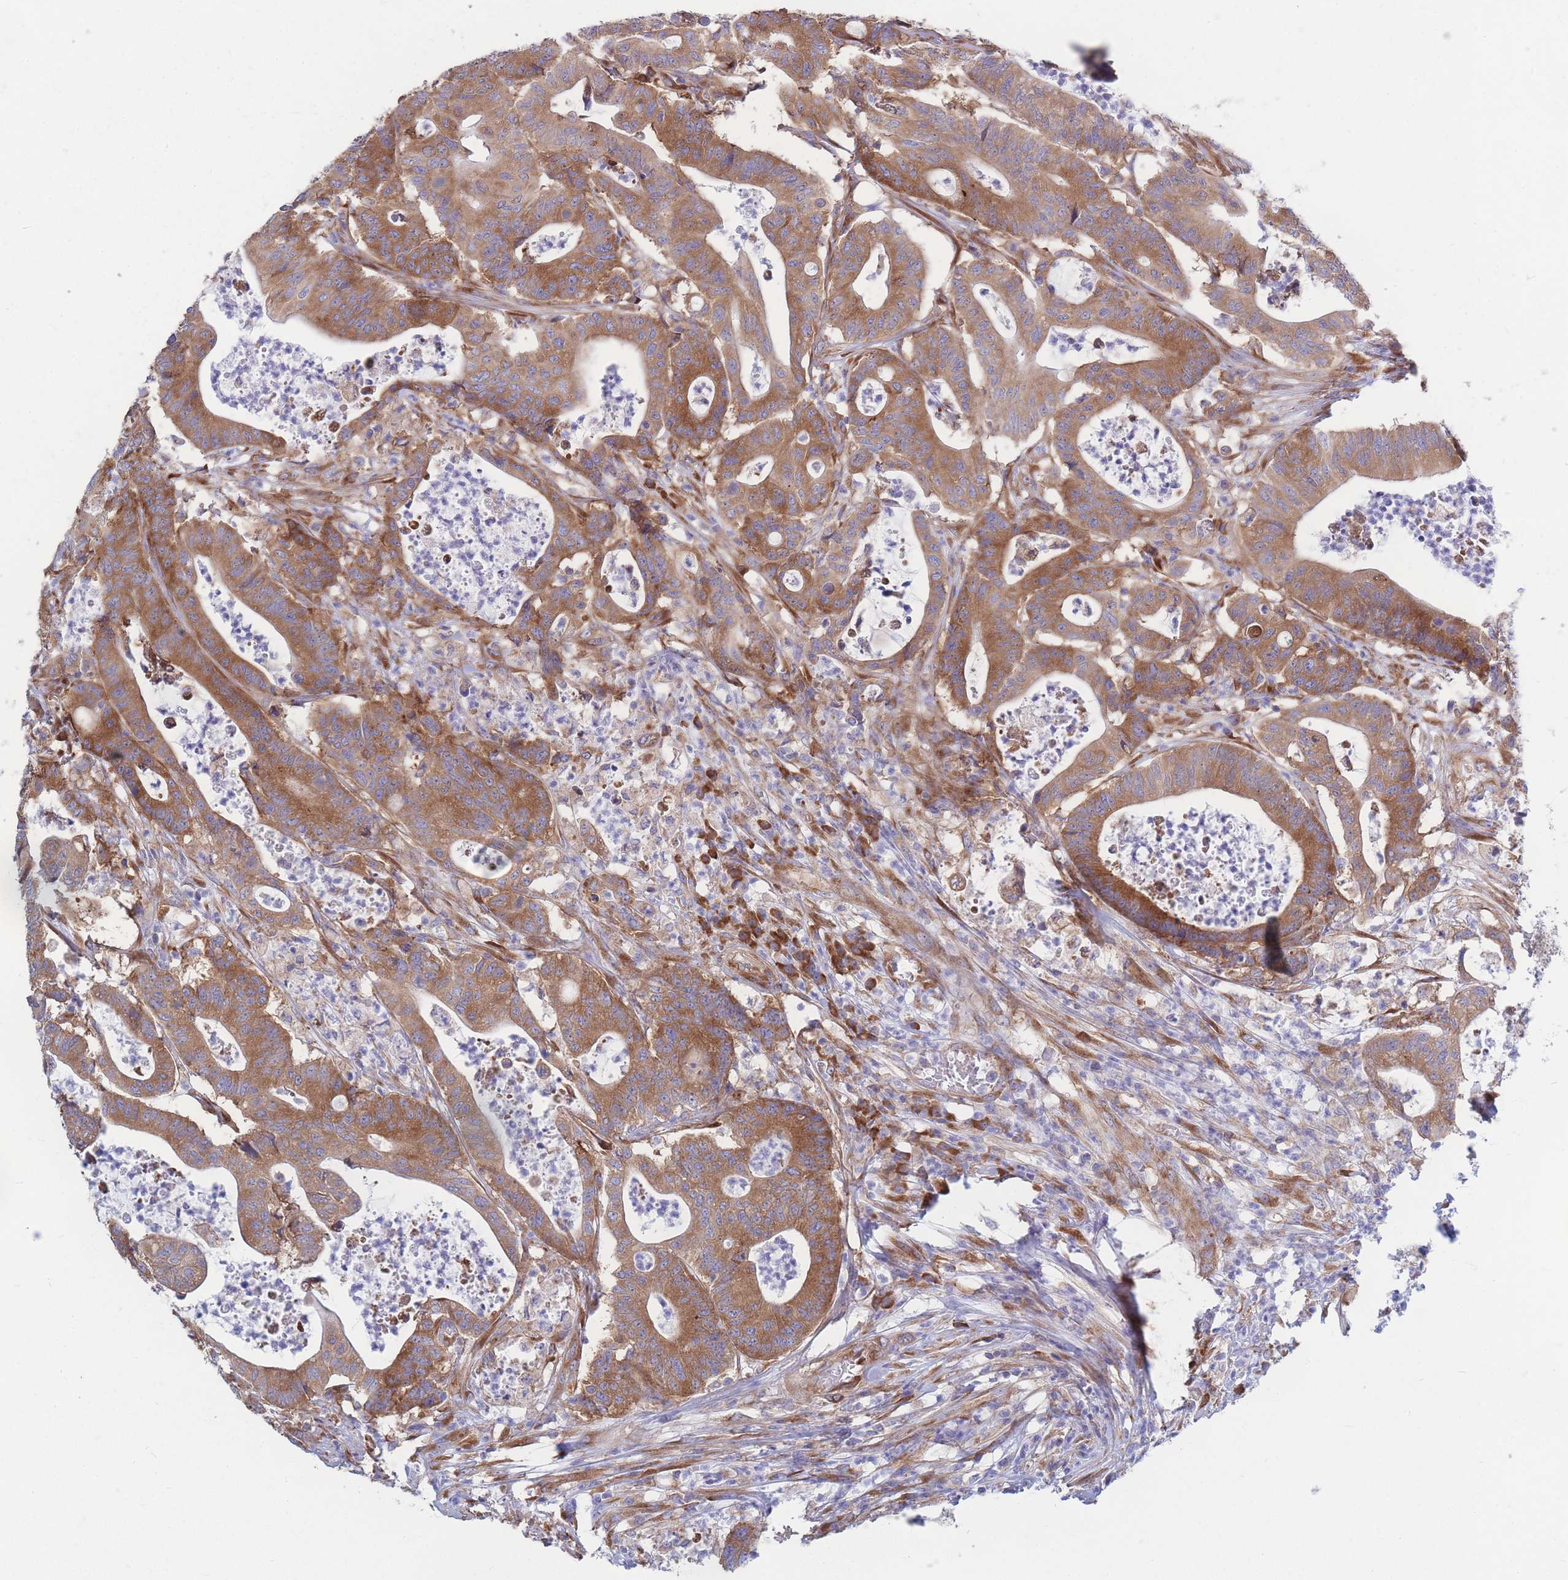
{"staining": {"intensity": "moderate", "quantity": ">75%", "location": "cytoplasmic/membranous"}, "tissue": "colorectal cancer", "cell_type": "Tumor cells", "image_type": "cancer", "snomed": [{"axis": "morphology", "description": "Adenocarcinoma, NOS"}, {"axis": "topography", "description": "Colon"}], "caption": "Immunohistochemical staining of human colorectal cancer (adenocarcinoma) reveals moderate cytoplasmic/membranous protein staining in approximately >75% of tumor cells.", "gene": "RPL8", "patient": {"sex": "female", "age": 84}}